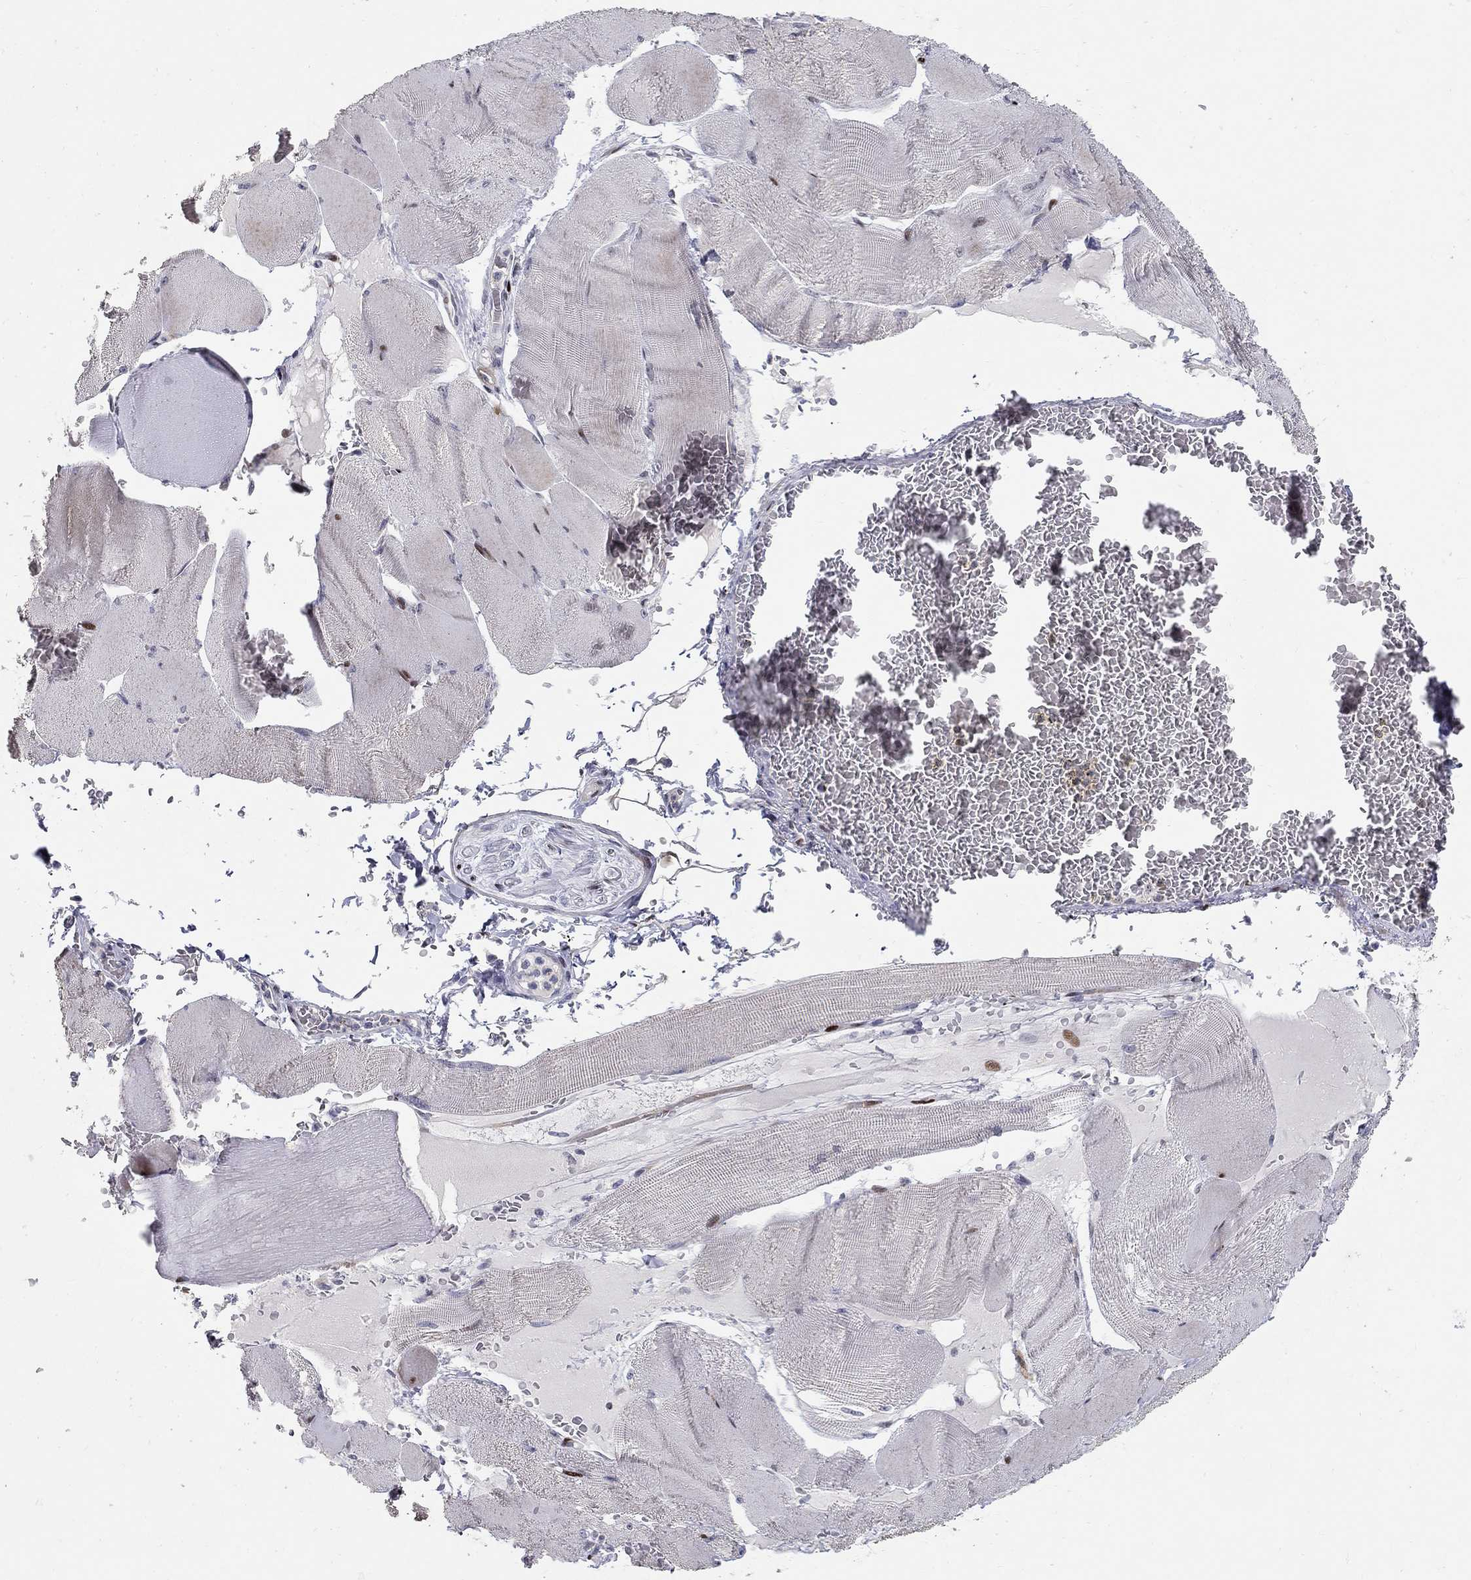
{"staining": {"intensity": "strong", "quantity": "<25%", "location": "nuclear"}, "tissue": "skeletal muscle", "cell_type": "Myocytes", "image_type": "normal", "snomed": [{"axis": "morphology", "description": "Normal tissue, NOS"}, {"axis": "topography", "description": "Skeletal muscle"}], "caption": "IHC photomicrograph of unremarkable human skeletal muscle stained for a protein (brown), which exhibits medium levels of strong nuclear positivity in about <25% of myocytes.", "gene": "RAPGEF5", "patient": {"sex": "male", "age": 56}}